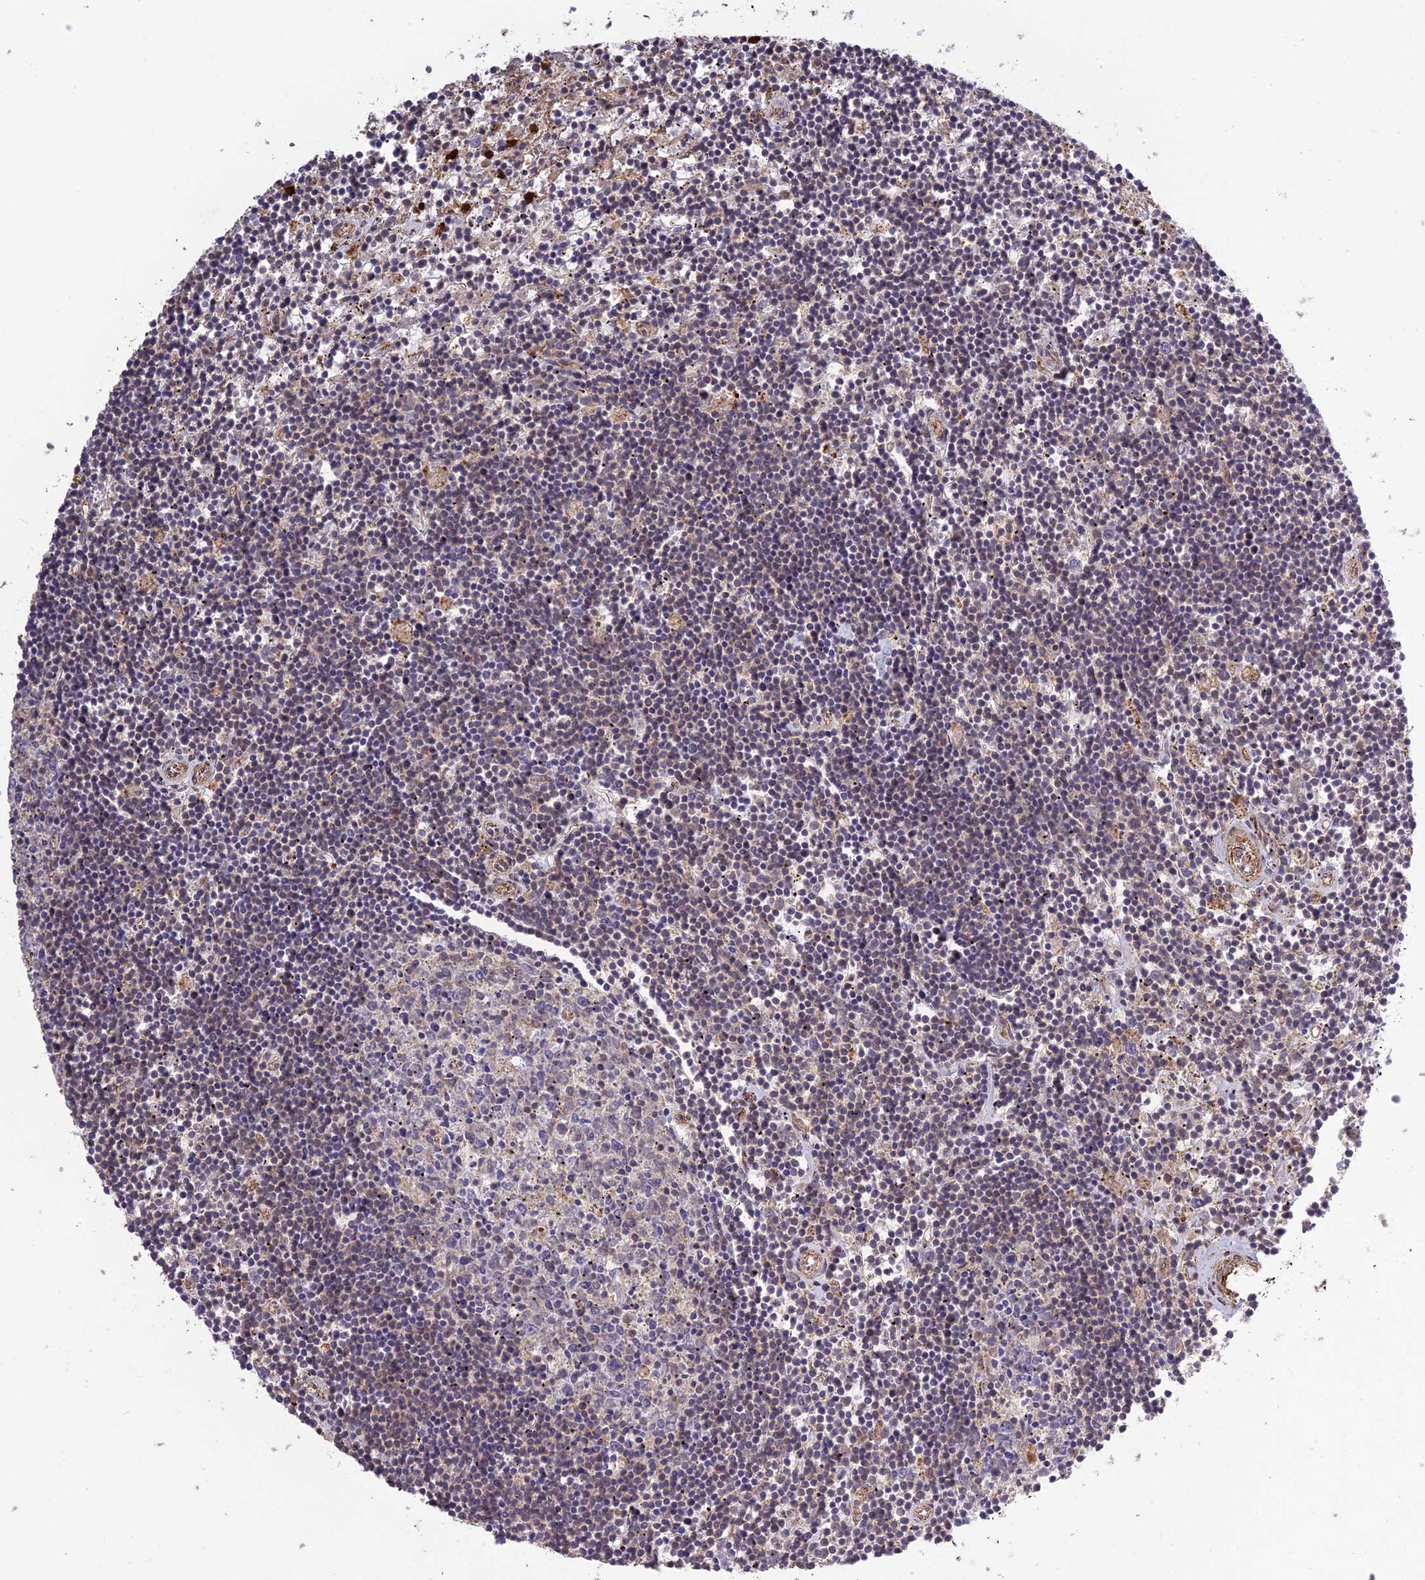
{"staining": {"intensity": "negative", "quantity": "none", "location": "none"}, "tissue": "lymphoma", "cell_type": "Tumor cells", "image_type": "cancer", "snomed": [{"axis": "morphology", "description": "Malignant lymphoma, non-Hodgkin's type, Low grade"}, {"axis": "topography", "description": "Spleen"}], "caption": "DAB (3,3'-diaminobenzidine) immunohistochemical staining of malignant lymphoma, non-Hodgkin's type (low-grade) exhibits no significant positivity in tumor cells. Brightfield microscopy of IHC stained with DAB (brown) and hematoxylin (blue), captured at high magnification.", "gene": "TMEM131L", "patient": {"sex": "male", "age": 76}}